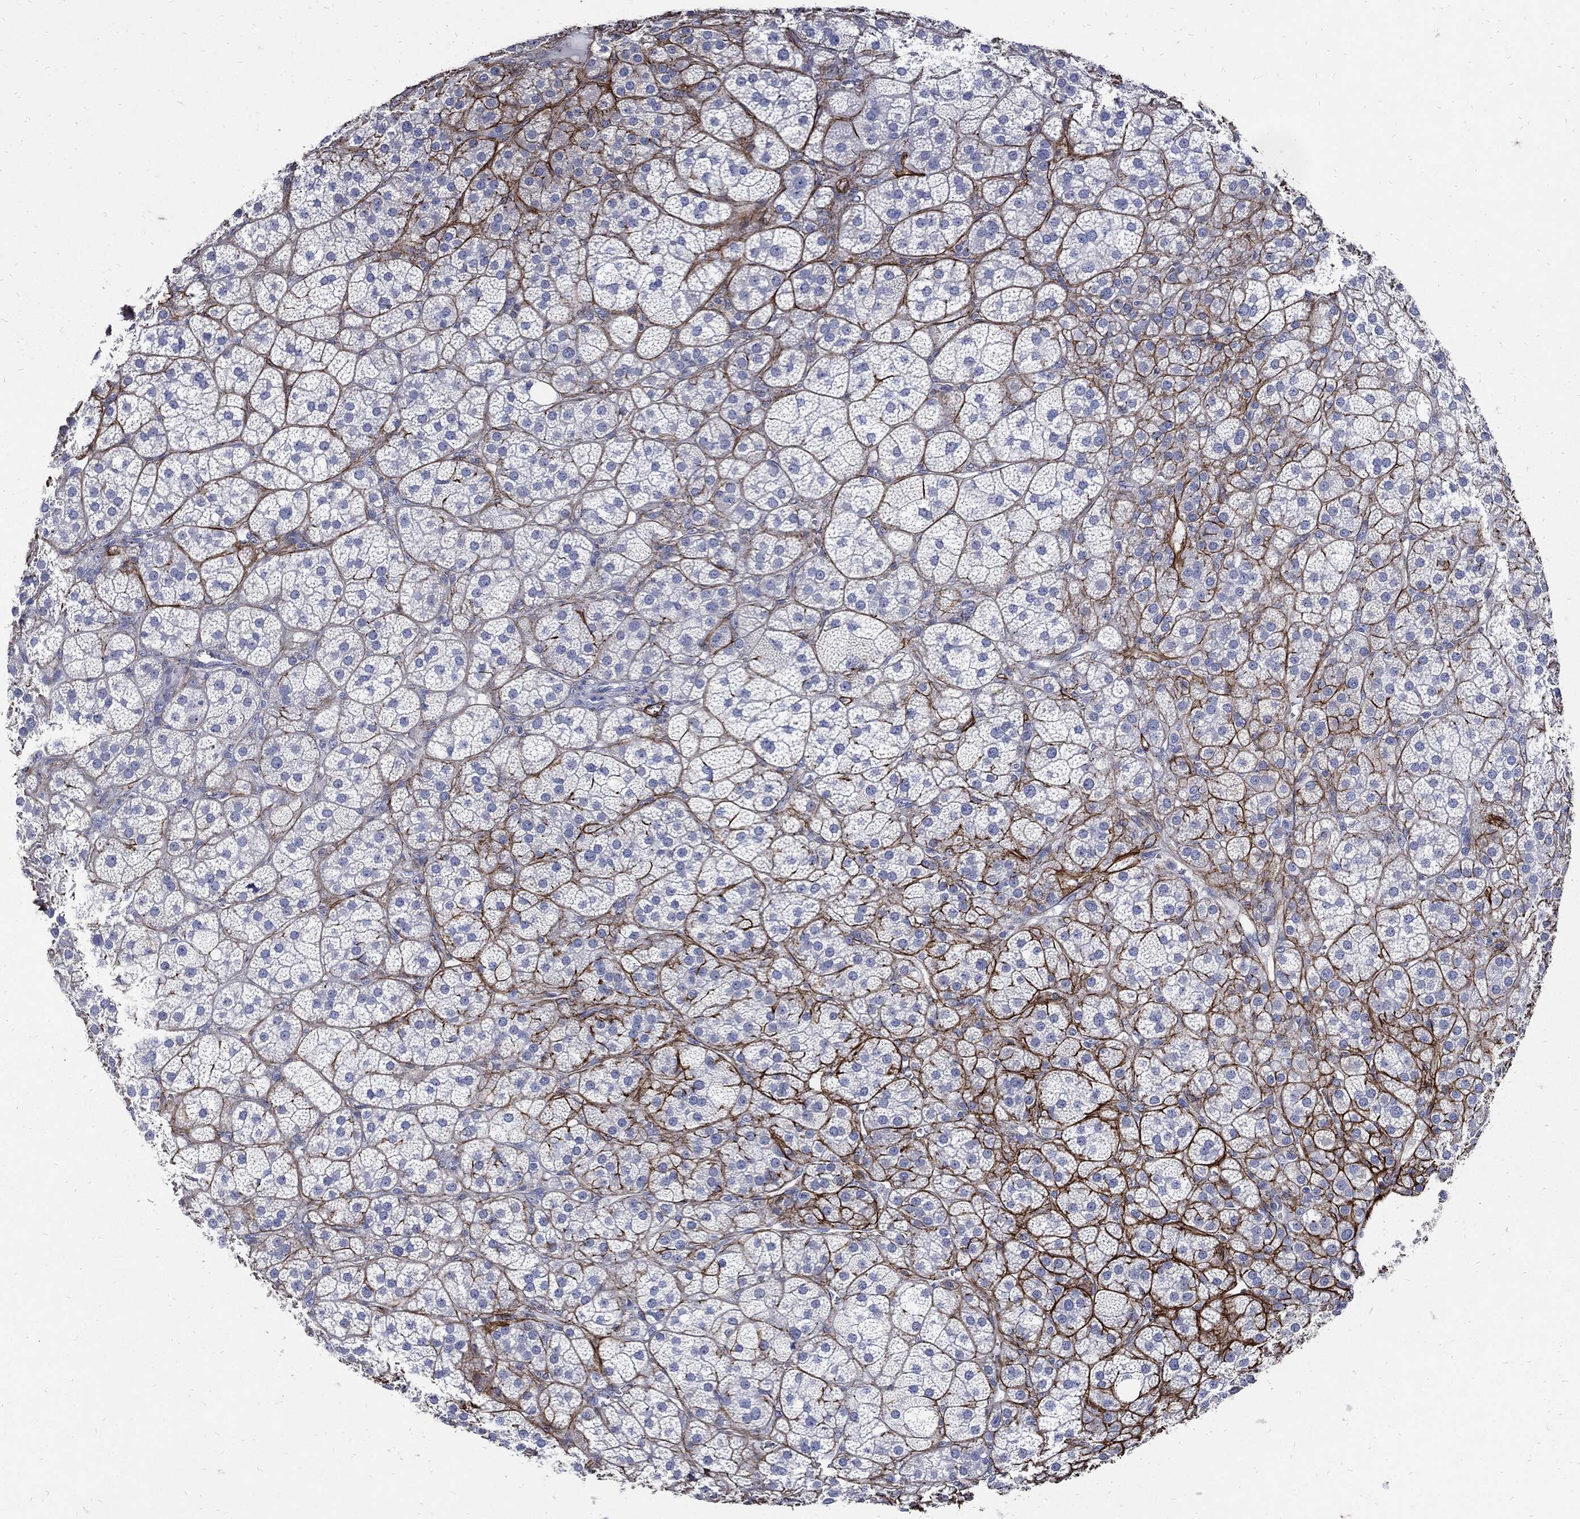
{"staining": {"intensity": "negative", "quantity": "none", "location": "none"}, "tissue": "adrenal gland", "cell_type": "Glandular cells", "image_type": "normal", "snomed": [{"axis": "morphology", "description": "Normal tissue, NOS"}, {"axis": "topography", "description": "Adrenal gland"}], "caption": "The photomicrograph shows no staining of glandular cells in benign adrenal gland. (Stains: DAB immunohistochemistry with hematoxylin counter stain, Microscopy: brightfield microscopy at high magnification).", "gene": "FBN1", "patient": {"sex": "female", "age": 60}}